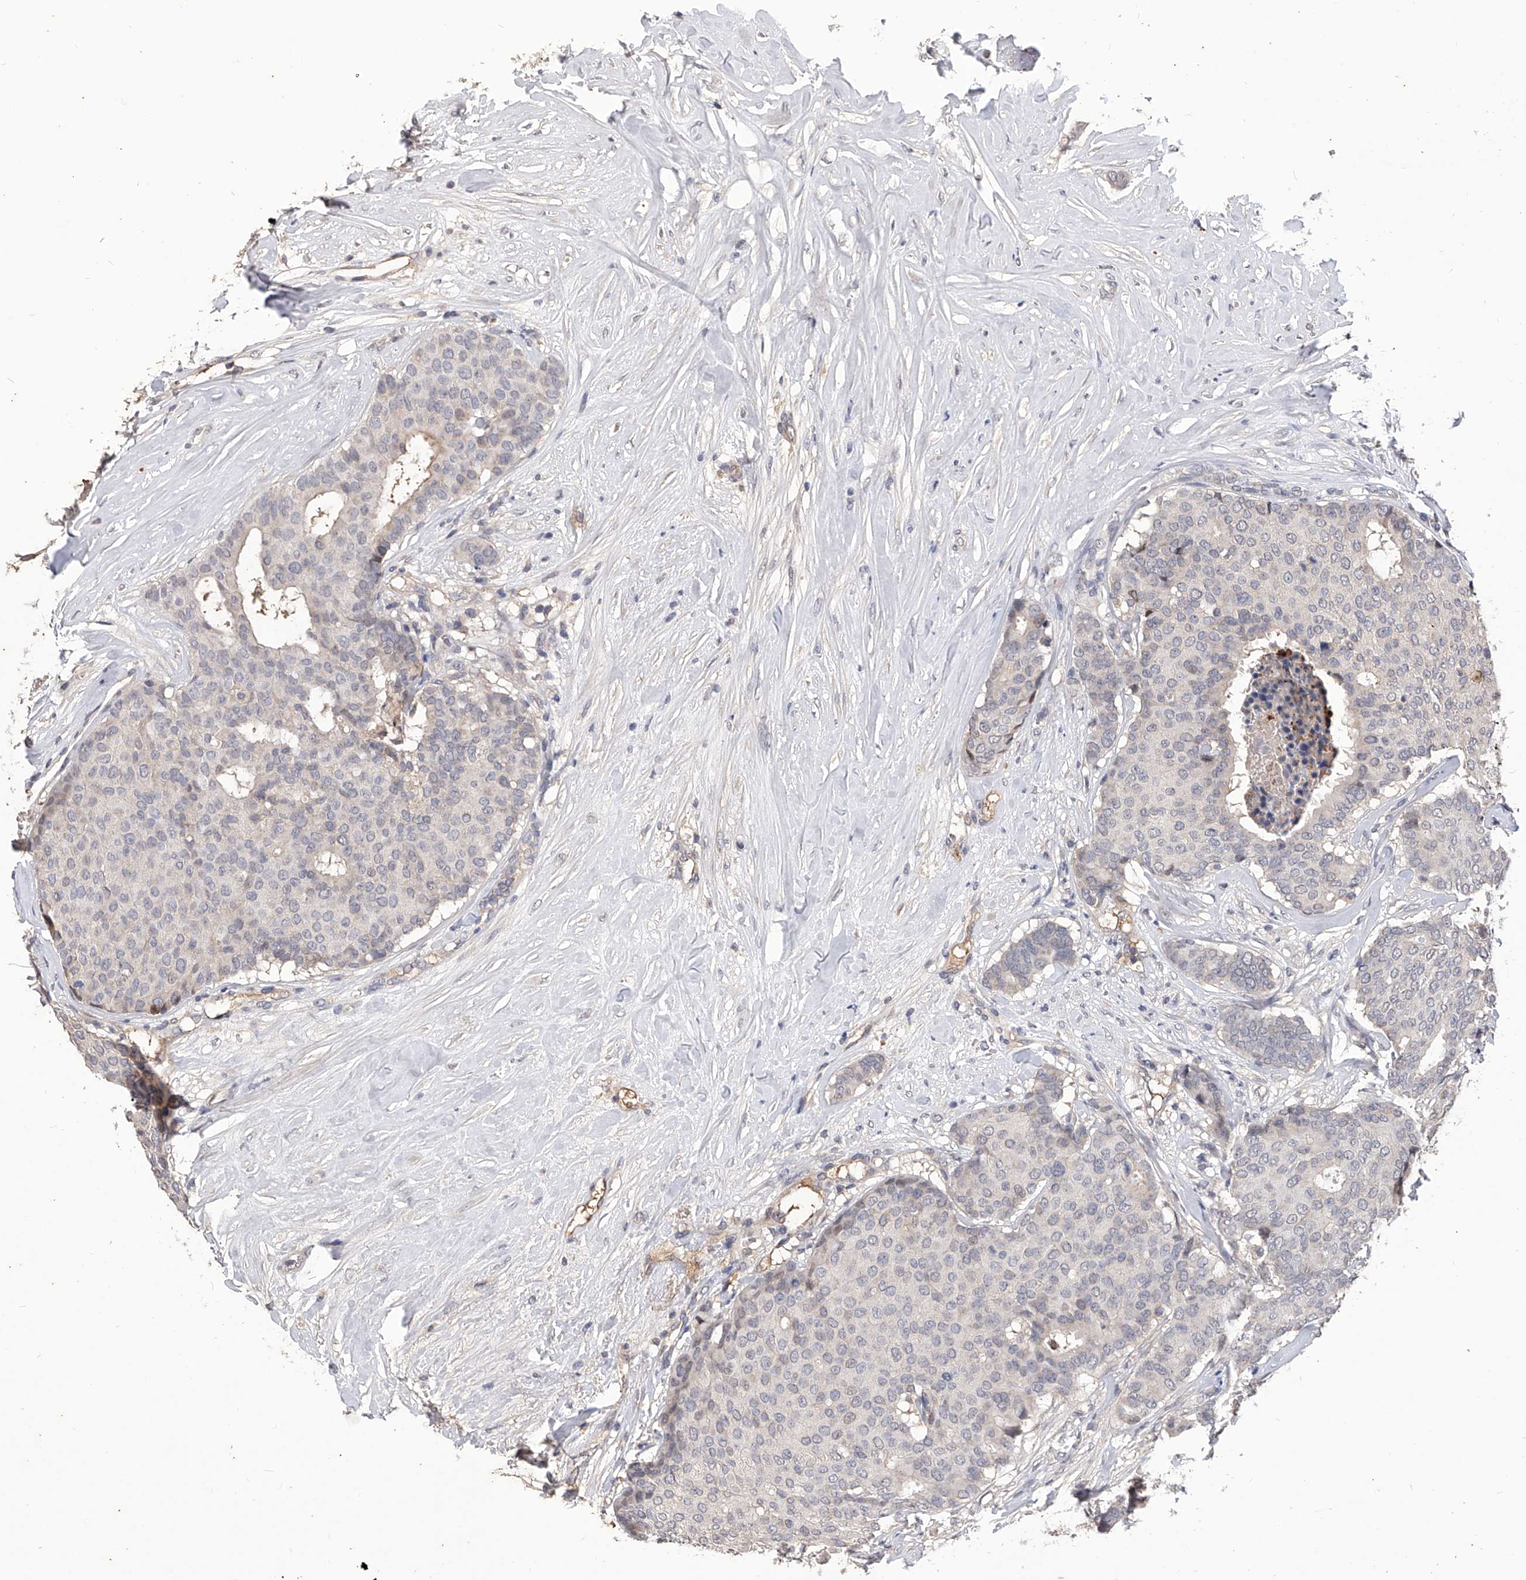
{"staining": {"intensity": "negative", "quantity": "none", "location": "none"}, "tissue": "breast cancer", "cell_type": "Tumor cells", "image_type": "cancer", "snomed": [{"axis": "morphology", "description": "Duct carcinoma"}, {"axis": "topography", "description": "Breast"}], "caption": "An immunohistochemistry histopathology image of breast cancer (intraductal carcinoma) is shown. There is no staining in tumor cells of breast cancer (intraductal carcinoma). The staining was performed using DAB to visualize the protein expression in brown, while the nuclei were stained in blue with hematoxylin (Magnification: 20x).", "gene": "CFAP410", "patient": {"sex": "female", "age": 75}}